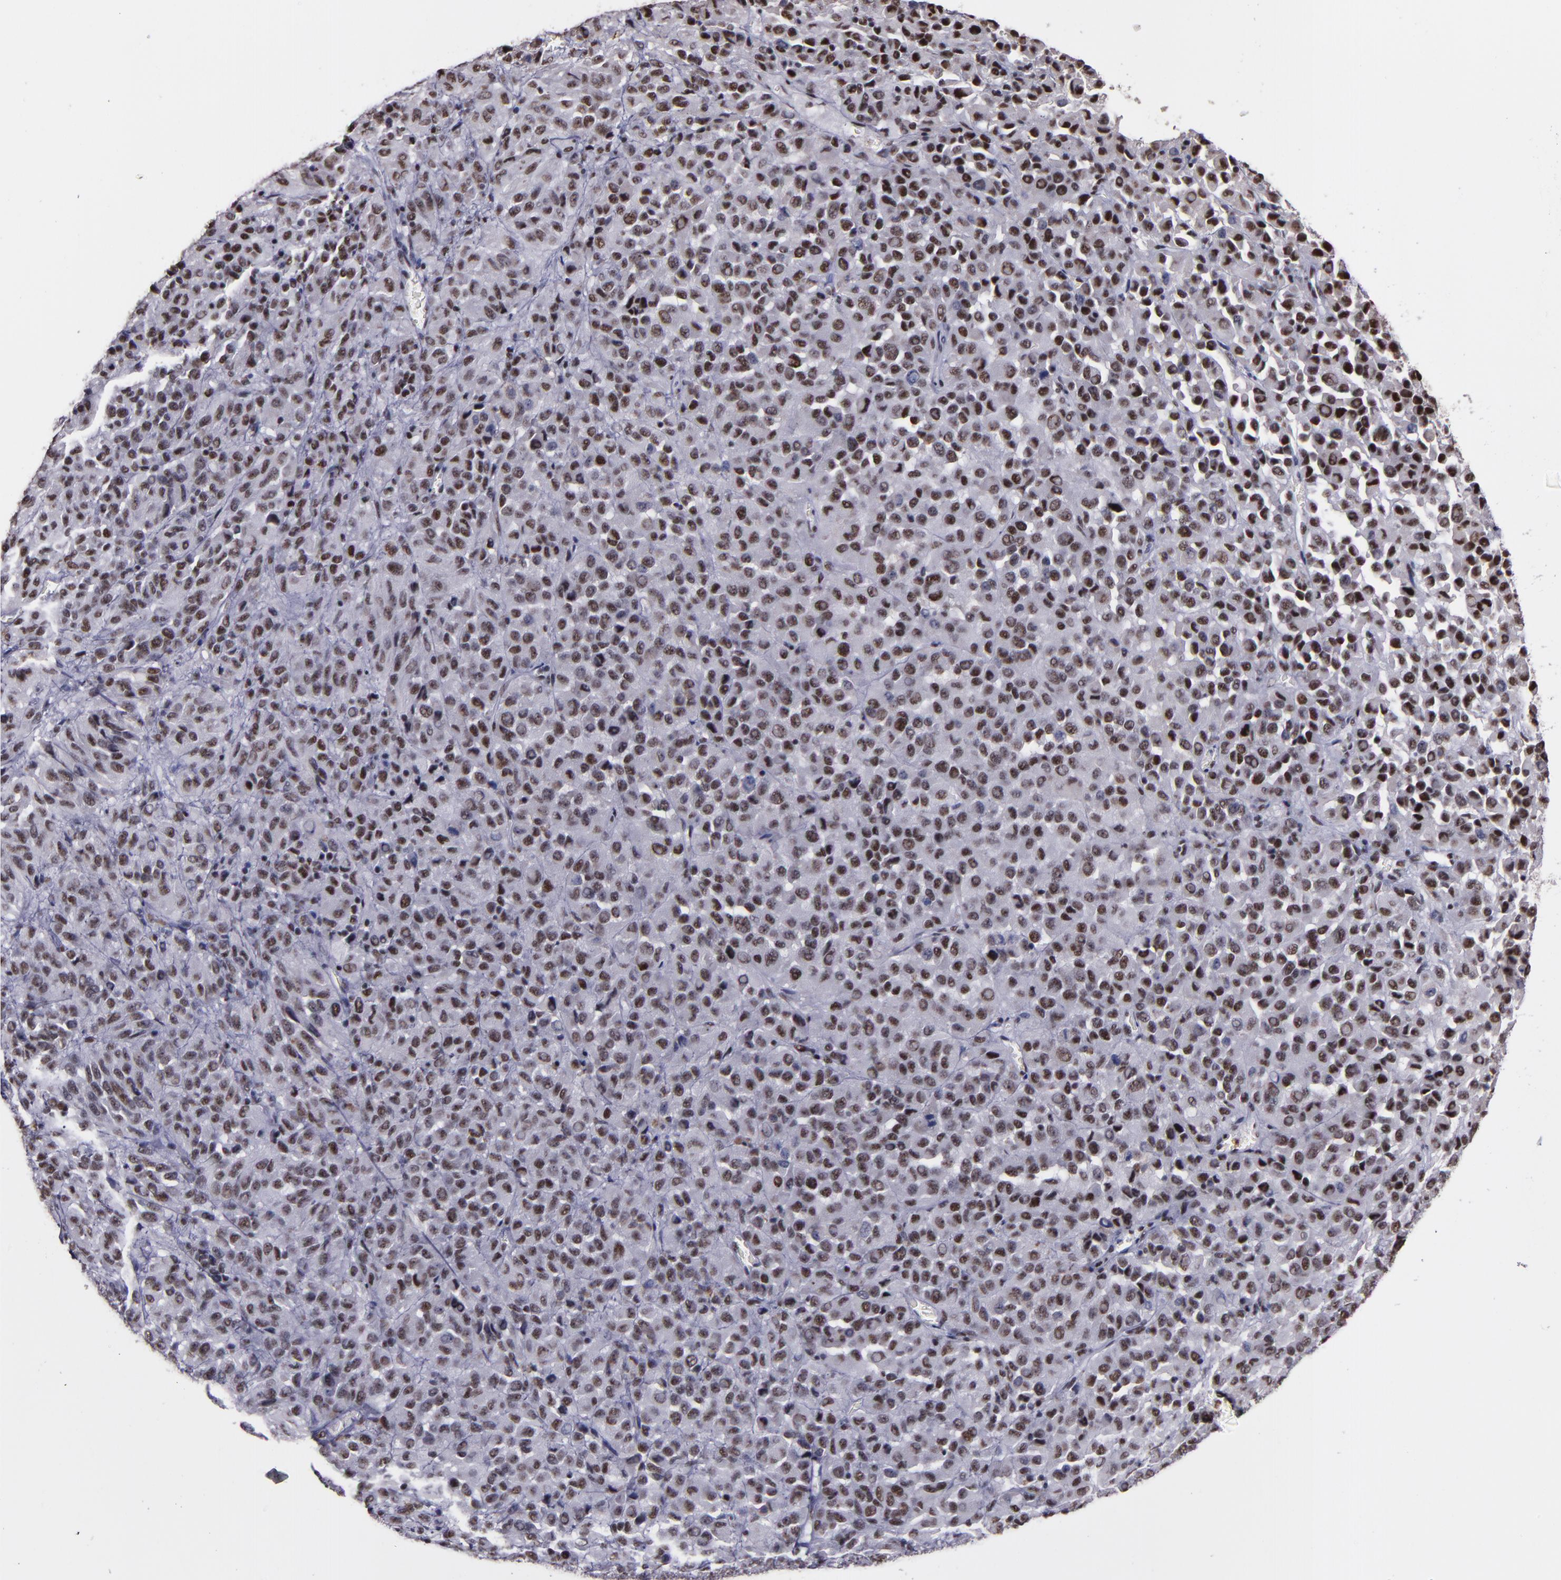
{"staining": {"intensity": "moderate", "quantity": ">75%", "location": "nuclear"}, "tissue": "melanoma", "cell_type": "Tumor cells", "image_type": "cancer", "snomed": [{"axis": "morphology", "description": "Malignant melanoma, Metastatic site"}, {"axis": "topography", "description": "Lung"}], "caption": "Malignant melanoma (metastatic site) was stained to show a protein in brown. There is medium levels of moderate nuclear staining in about >75% of tumor cells.", "gene": "PPP4R3A", "patient": {"sex": "male", "age": 64}}